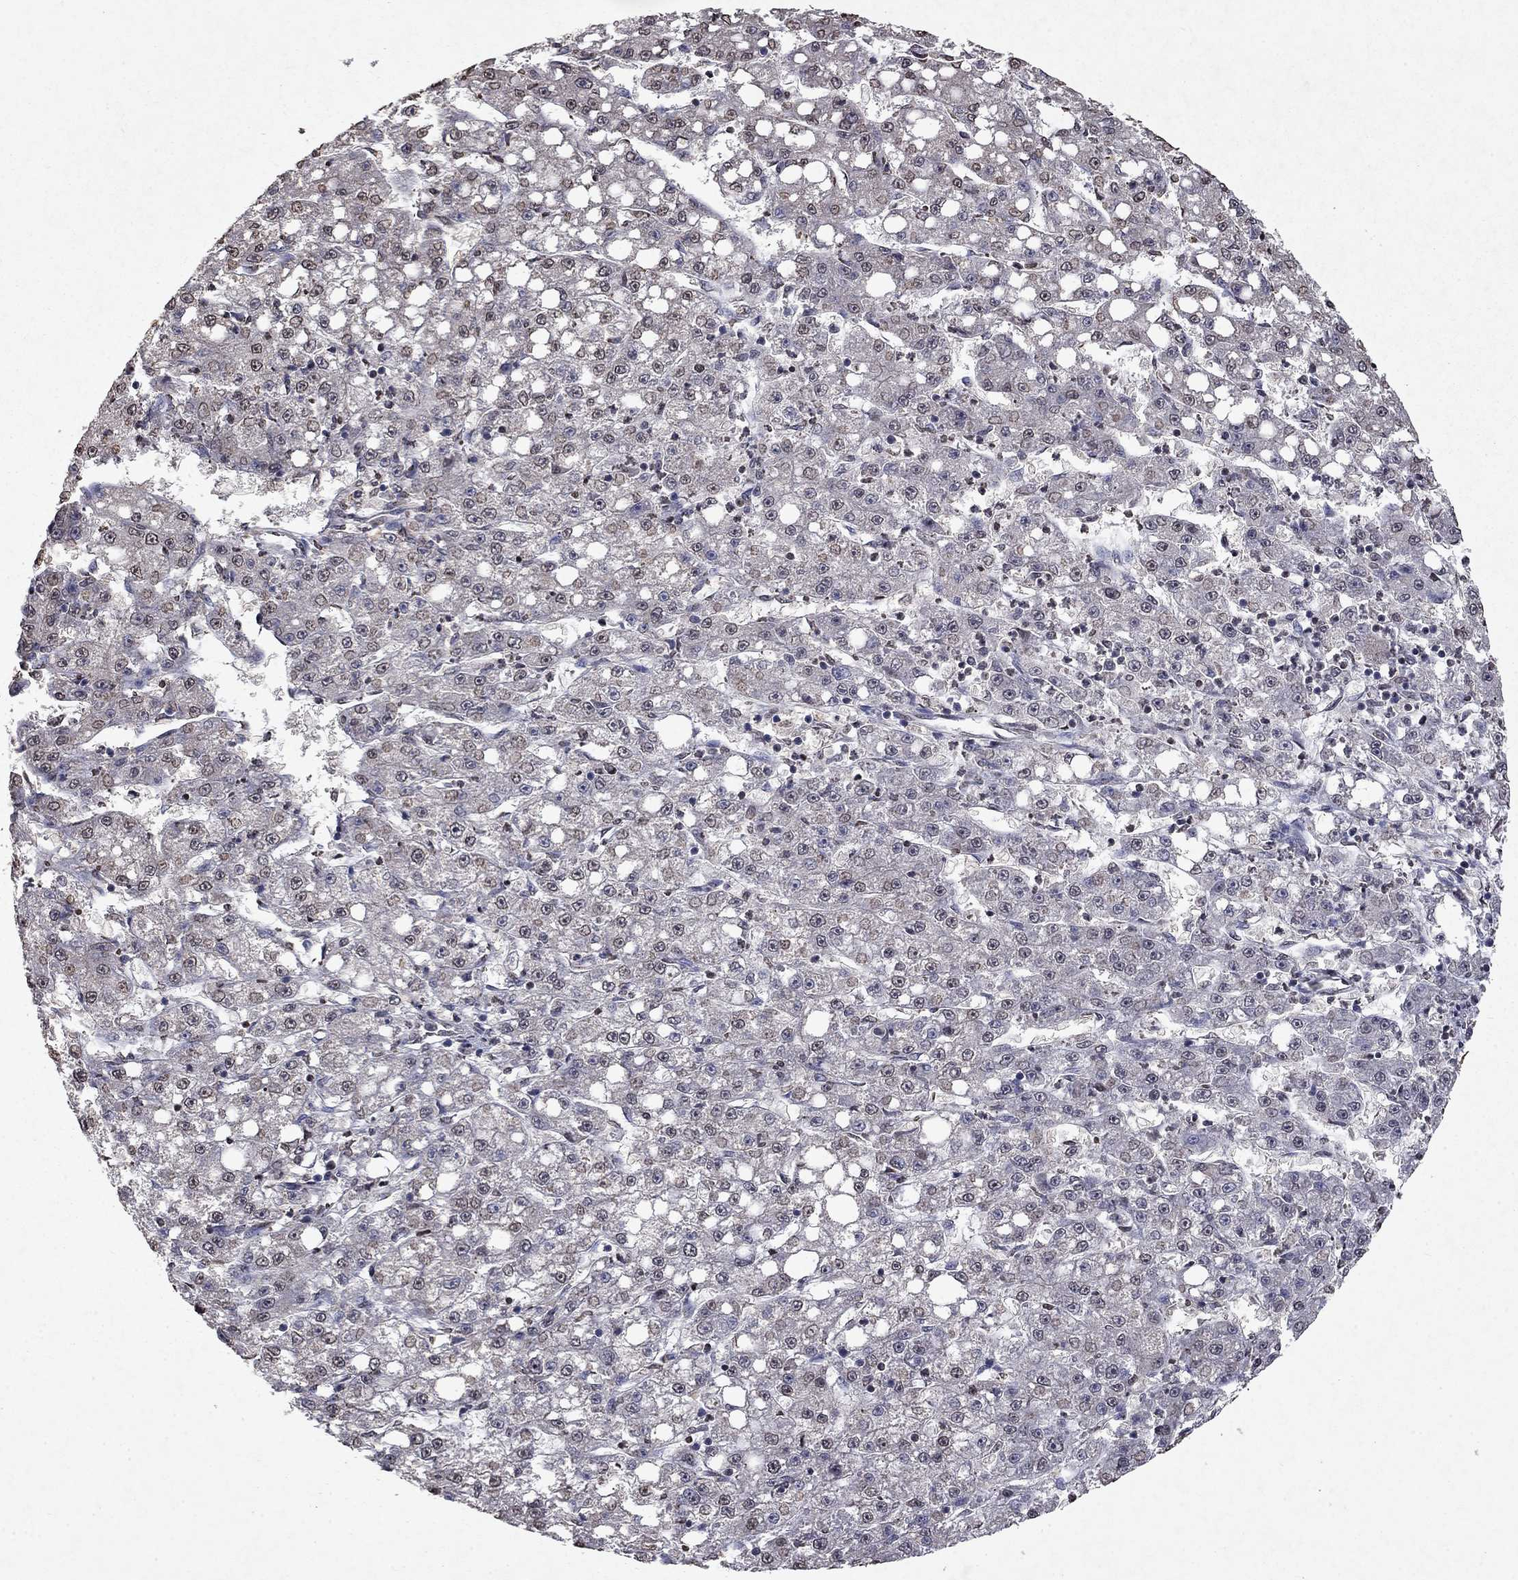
{"staining": {"intensity": "moderate", "quantity": "<25%", "location": "nuclear"}, "tissue": "liver cancer", "cell_type": "Tumor cells", "image_type": "cancer", "snomed": [{"axis": "morphology", "description": "Carcinoma, Hepatocellular, NOS"}, {"axis": "topography", "description": "Liver"}], "caption": "A brown stain labels moderate nuclear staining of a protein in liver cancer (hepatocellular carcinoma) tumor cells.", "gene": "TTC38", "patient": {"sex": "female", "age": 65}}